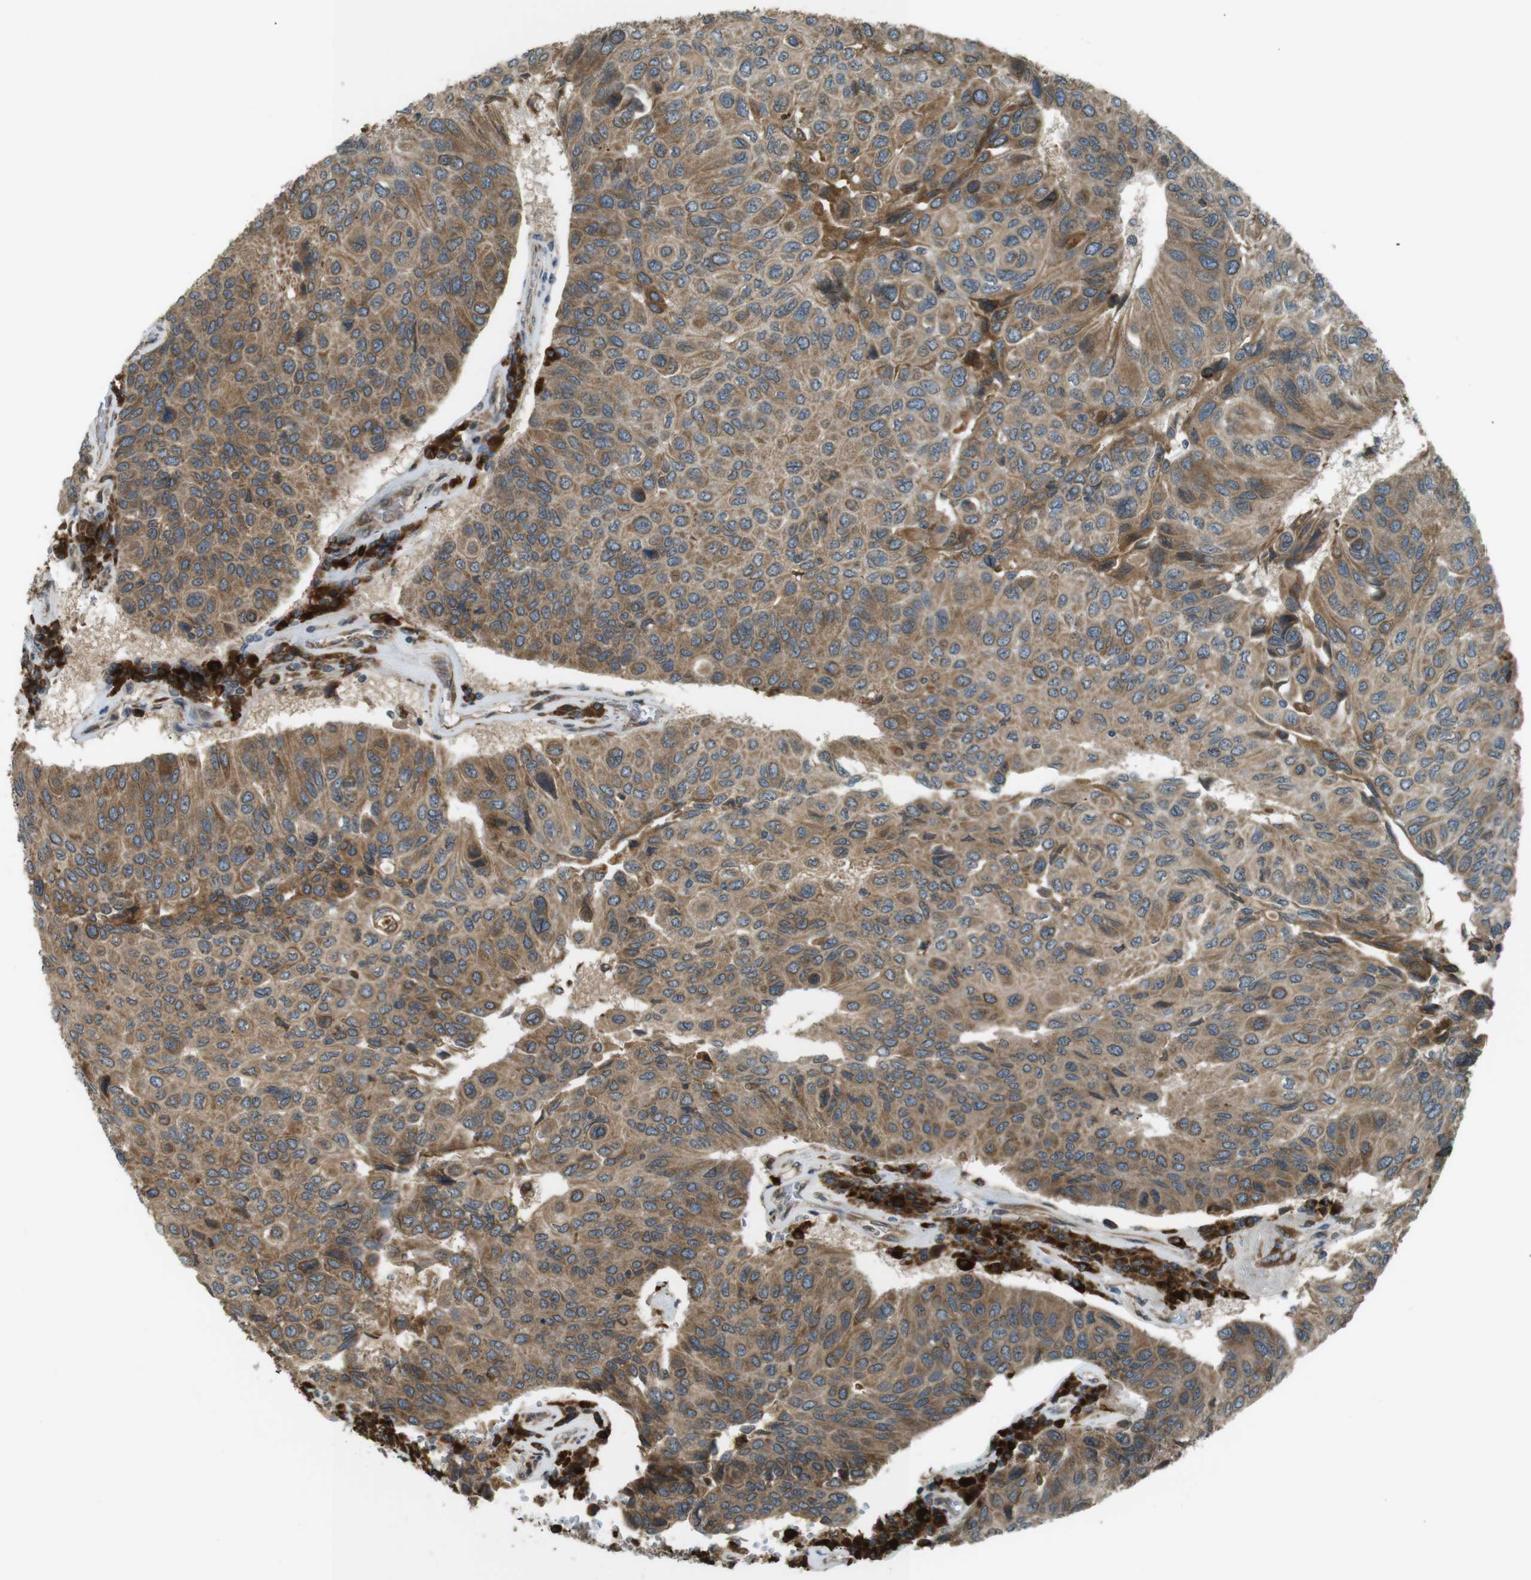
{"staining": {"intensity": "moderate", "quantity": ">75%", "location": "cytoplasmic/membranous"}, "tissue": "urothelial cancer", "cell_type": "Tumor cells", "image_type": "cancer", "snomed": [{"axis": "morphology", "description": "Urothelial carcinoma, High grade"}, {"axis": "topography", "description": "Urinary bladder"}], "caption": "Urothelial cancer was stained to show a protein in brown. There is medium levels of moderate cytoplasmic/membranous staining in about >75% of tumor cells.", "gene": "TMED4", "patient": {"sex": "male", "age": 66}}